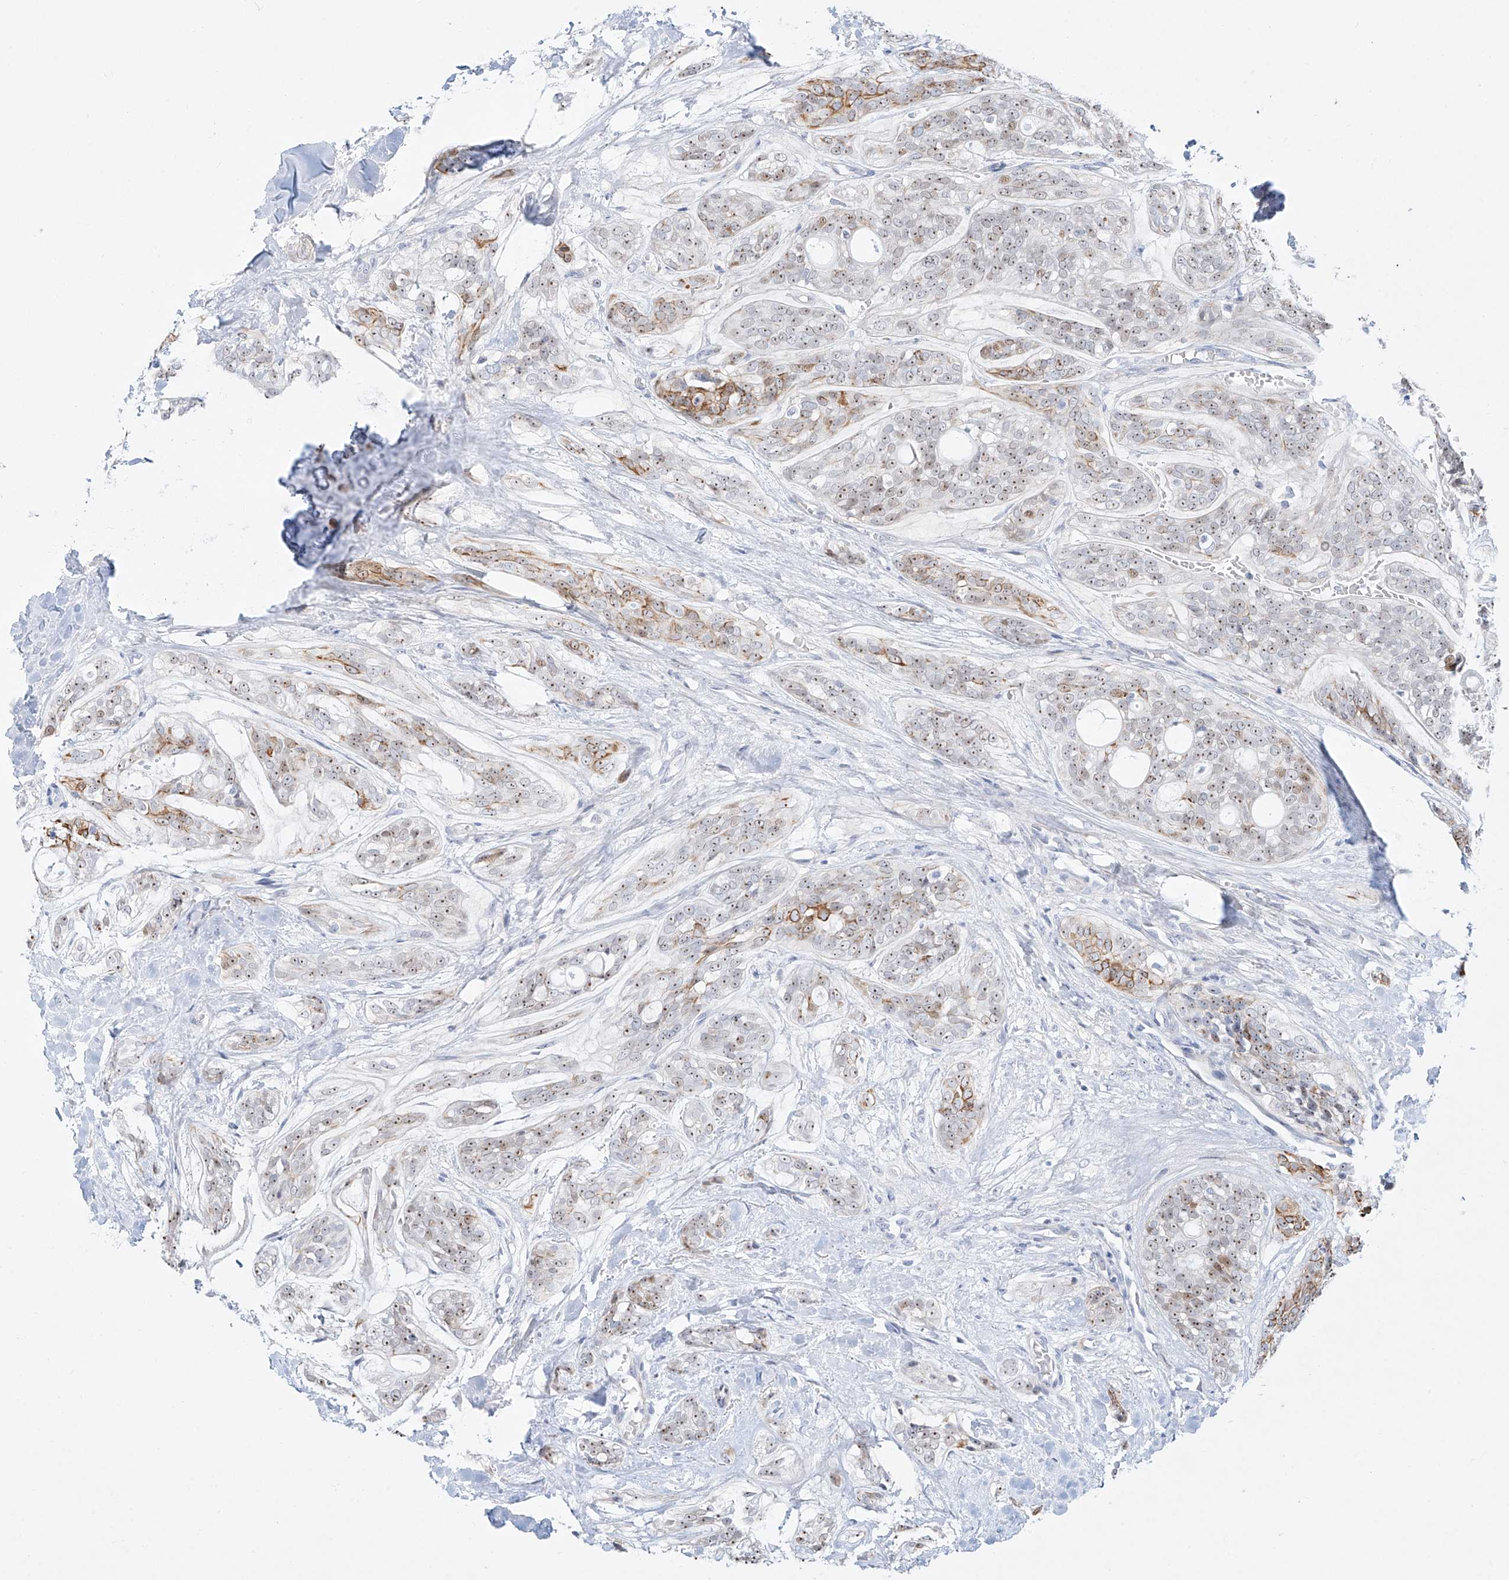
{"staining": {"intensity": "moderate", "quantity": "<25%", "location": "cytoplasmic/membranous,nuclear"}, "tissue": "head and neck cancer", "cell_type": "Tumor cells", "image_type": "cancer", "snomed": [{"axis": "morphology", "description": "Adenocarcinoma, NOS"}, {"axis": "topography", "description": "Head-Neck"}], "caption": "The immunohistochemical stain shows moderate cytoplasmic/membranous and nuclear staining in tumor cells of head and neck adenocarcinoma tissue.", "gene": "SNU13", "patient": {"sex": "male", "age": 66}}